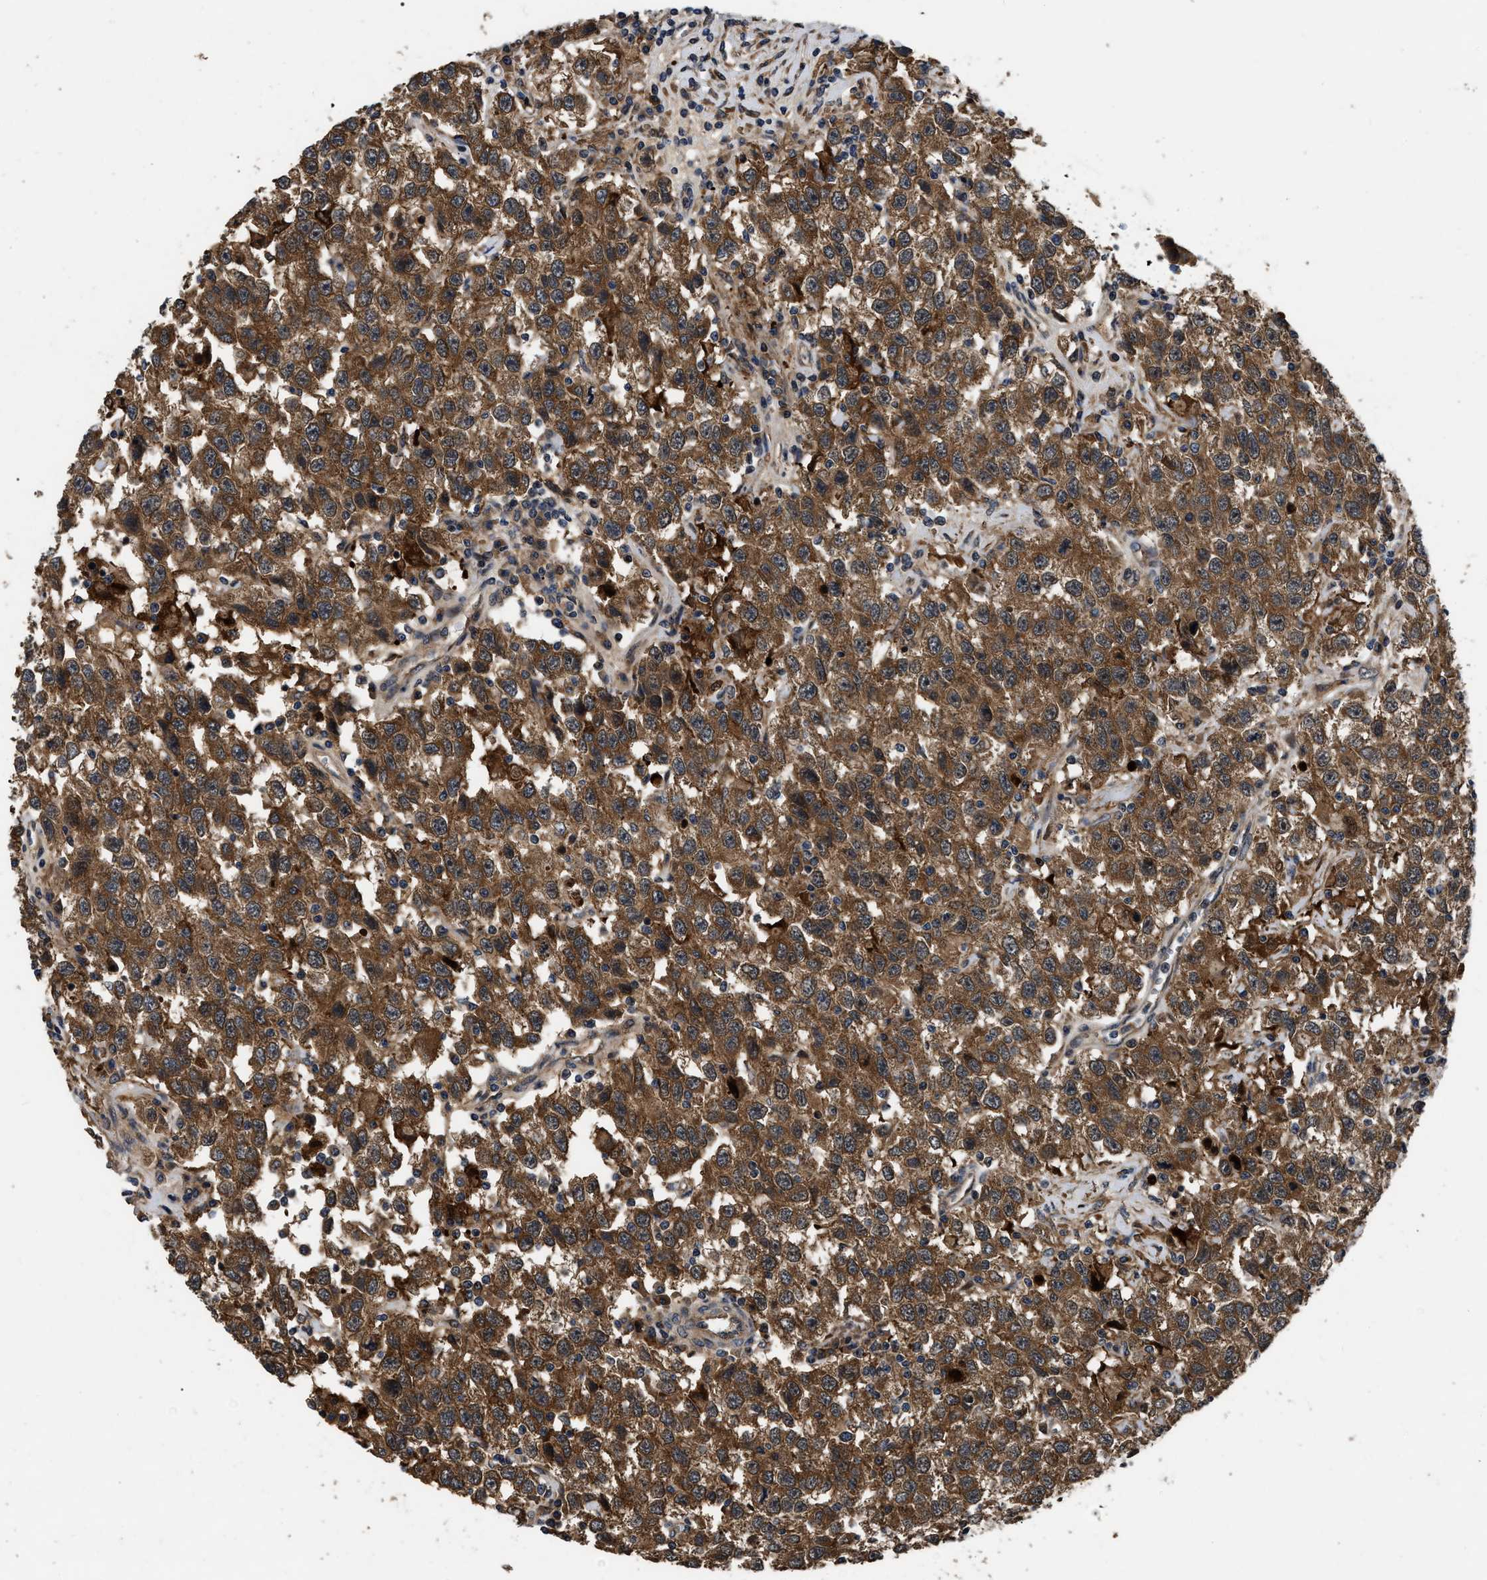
{"staining": {"intensity": "strong", "quantity": ">75%", "location": "cytoplasmic/membranous"}, "tissue": "testis cancer", "cell_type": "Tumor cells", "image_type": "cancer", "snomed": [{"axis": "morphology", "description": "Seminoma, NOS"}, {"axis": "topography", "description": "Testis"}], "caption": "Protein expression analysis of seminoma (testis) reveals strong cytoplasmic/membranous expression in about >75% of tumor cells.", "gene": "PPWD1", "patient": {"sex": "male", "age": 41}}